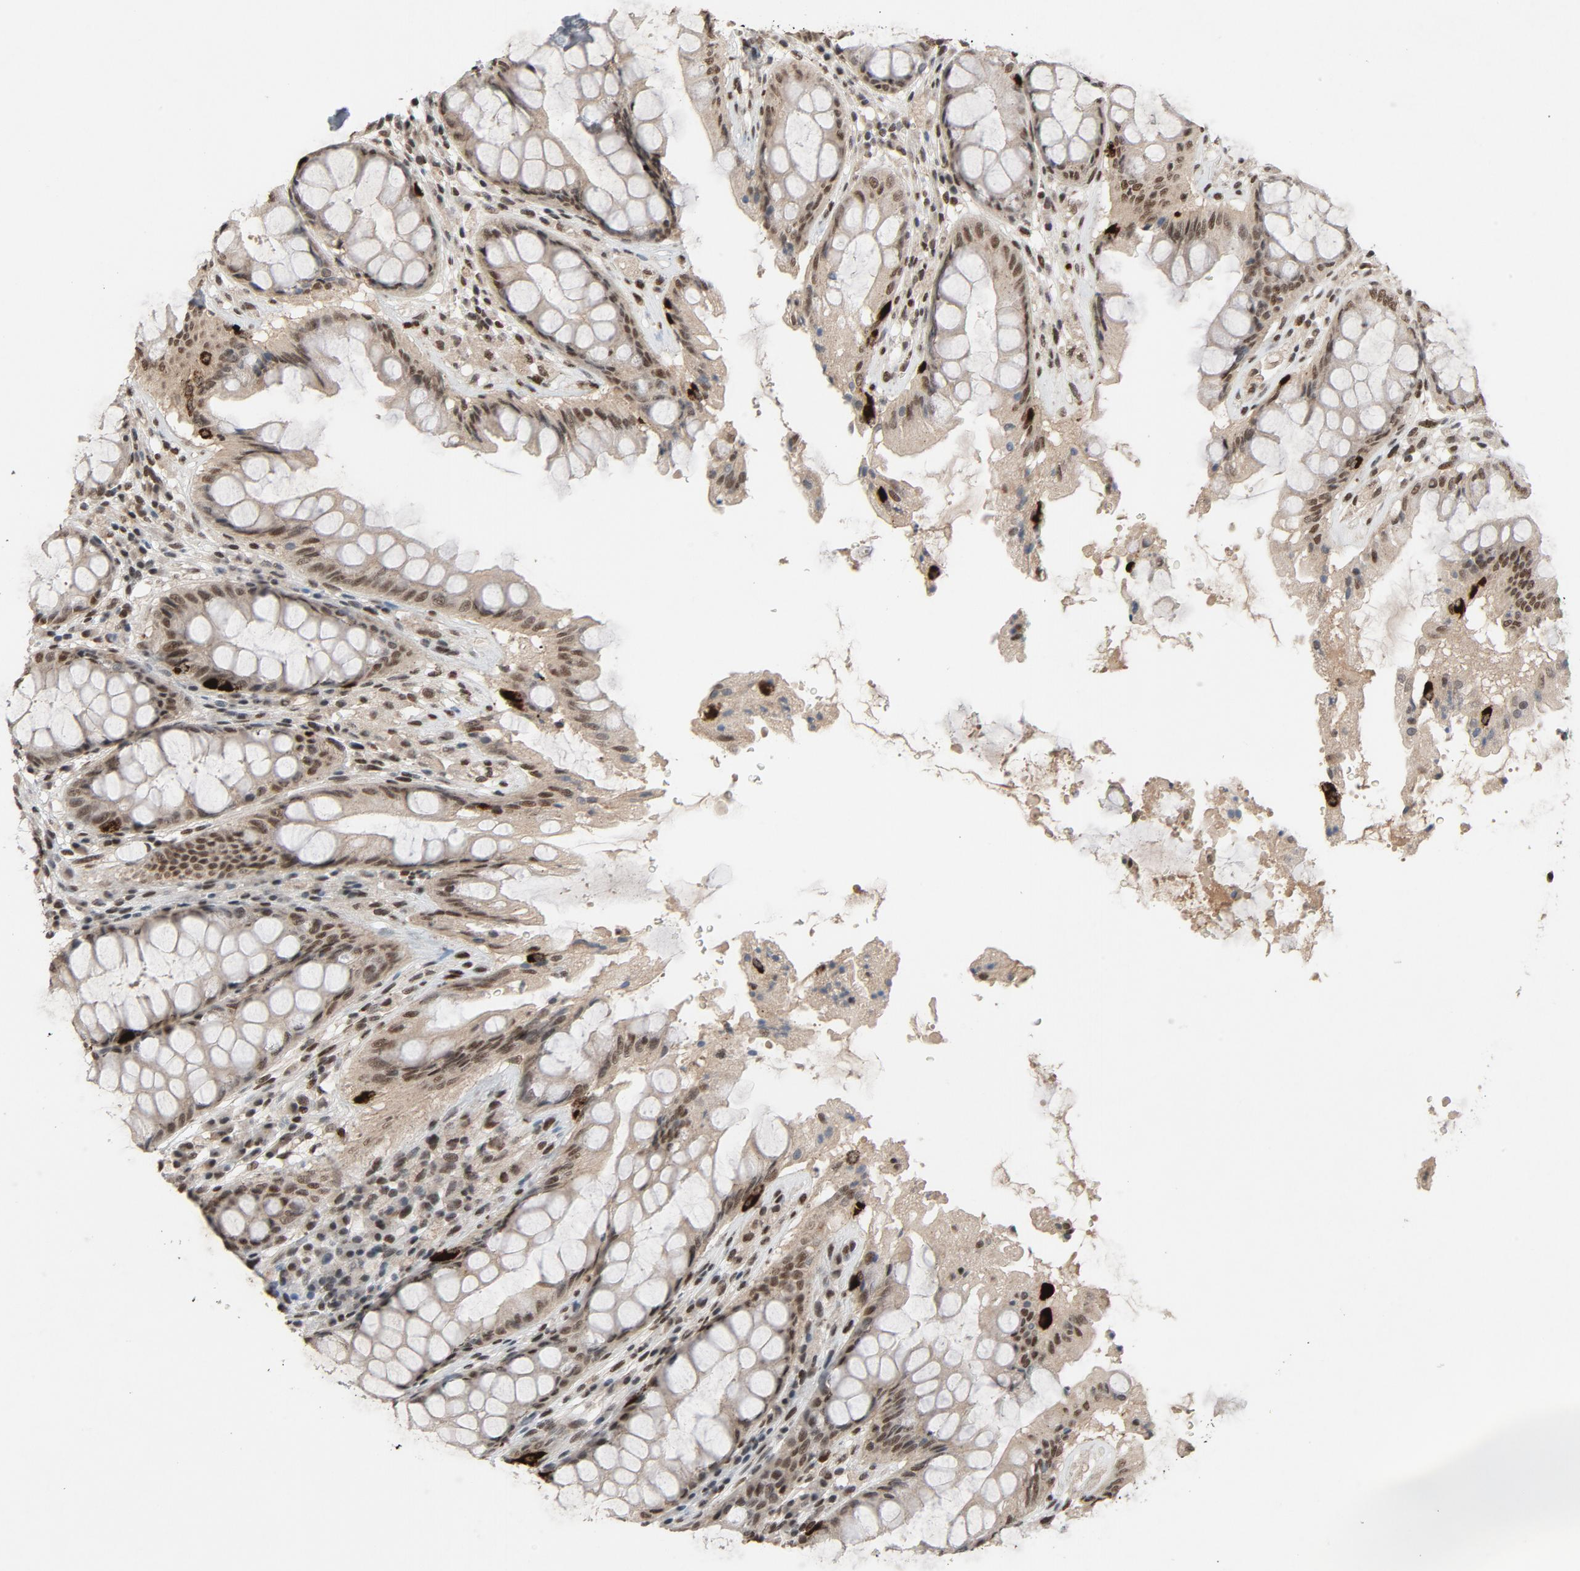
{"staining": {"intensity": "strong", "quantity": ">75%", "location": "nuclear"}, "tissue": "rectum", "cell_type": "Glandular cells", "image_type": "normal", "snomed": [{"axis": "morphology", "description": "Normal tissue, NOS"}, {"axis": "topography", "description": "Rectum"}], "caption": "Rectum stained for a protein (brown) reveals strong nuclear positive positivity in about >75% of glandular cells.", "gene": "SMARCD1", "patient": {"sex": "female", "age": 46}}